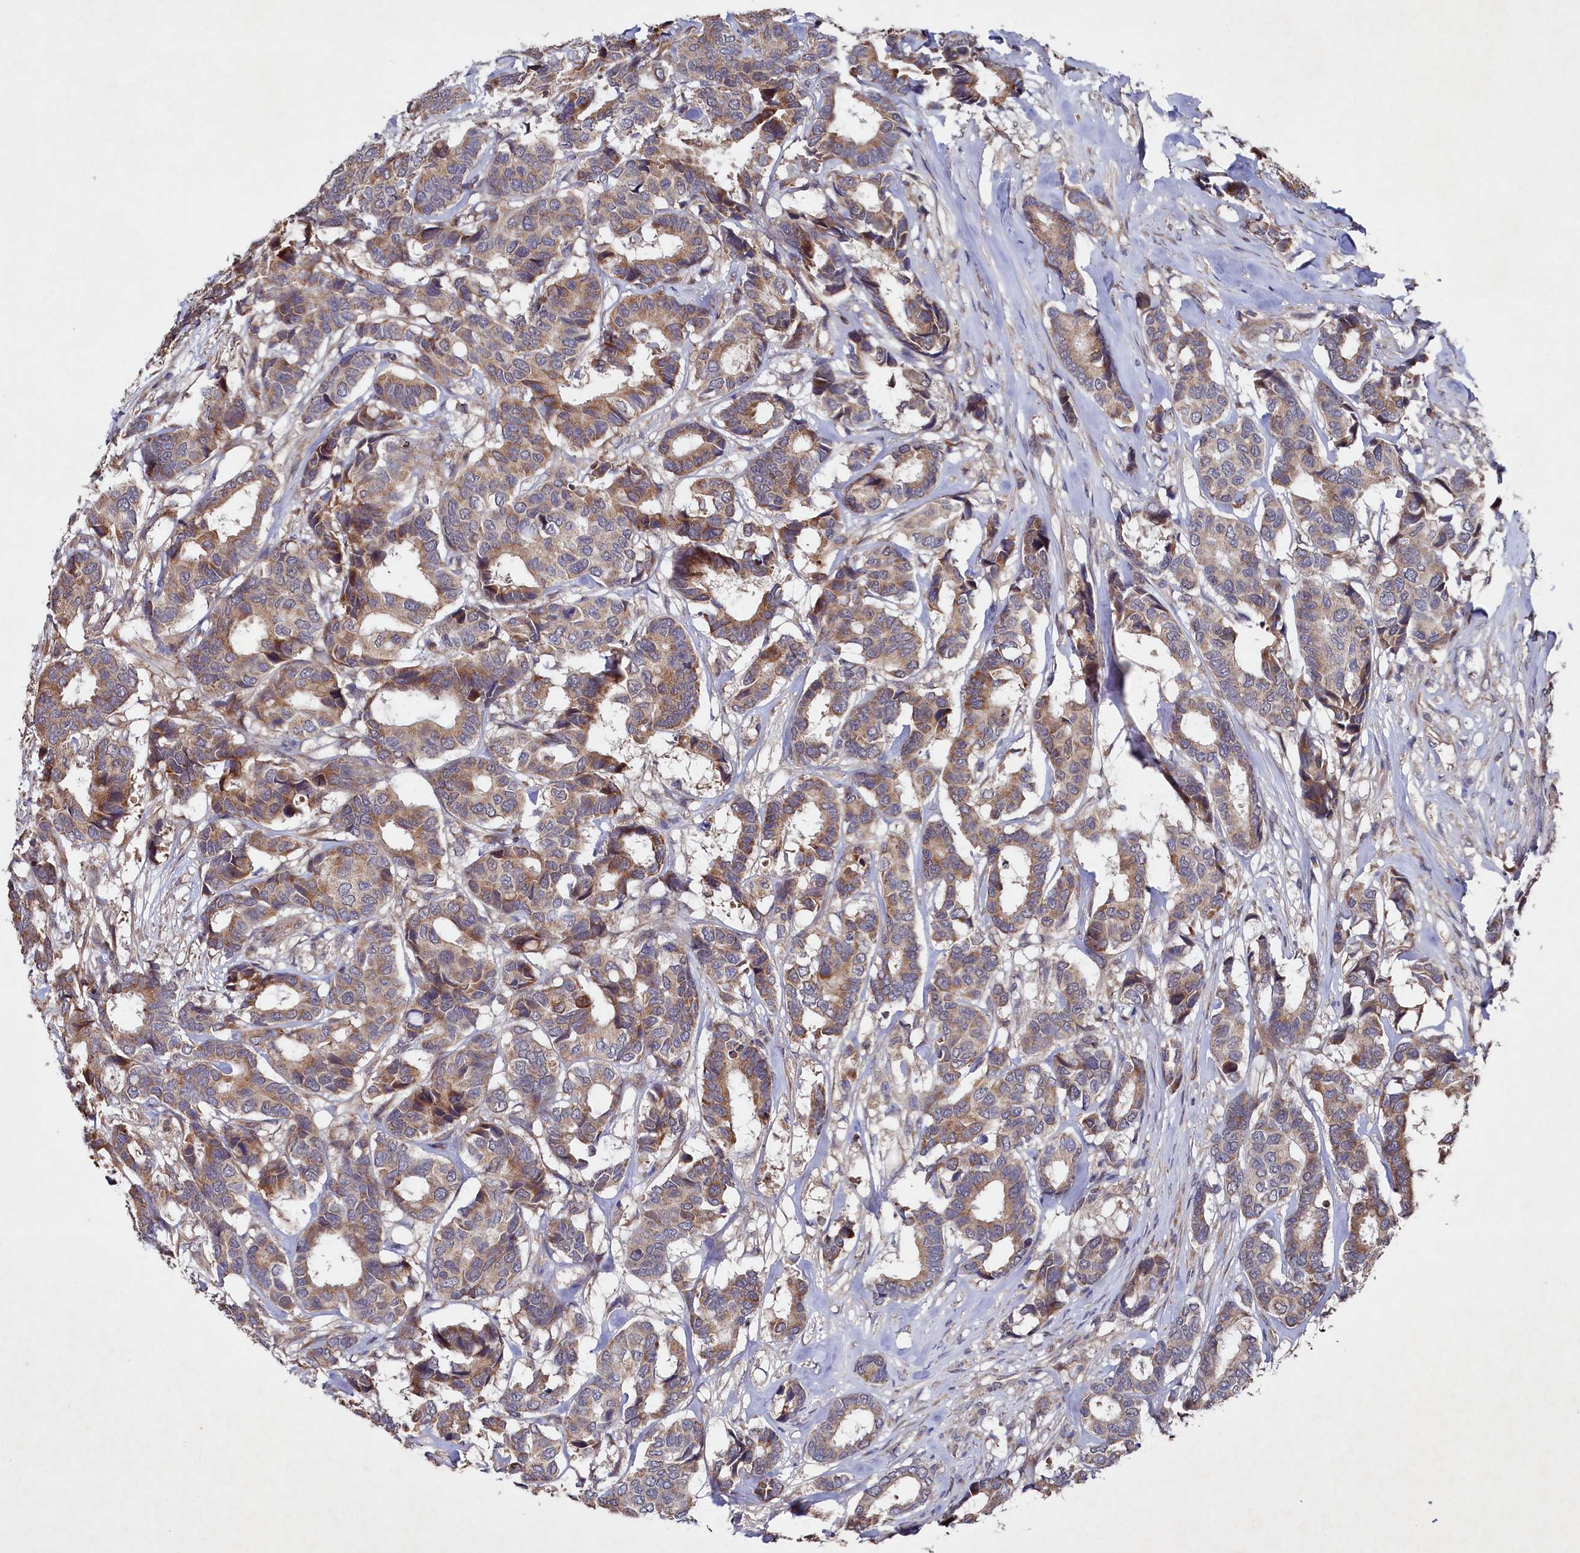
{"staining": {"intensity": "moderate", "quantity": ">75%", "location": "cytoplasmic/membranous"}, "tissue": "breast cancer", "cell_type": "Tumor cells", "image_type": "cancer", "snomed": [{"axis": "morphology", "description": "Duct carcinoma"}, {"axis": "topography", "description": "Breast"}], "caption": "IHC (DAB) staining of breast intraductal carcinoma displays moderate cytoplasmic/membranous protein expression in about >75% of tumor cells.", "gene": "SUPV3L1", "patient": {"sex": "female", "age": 87}}